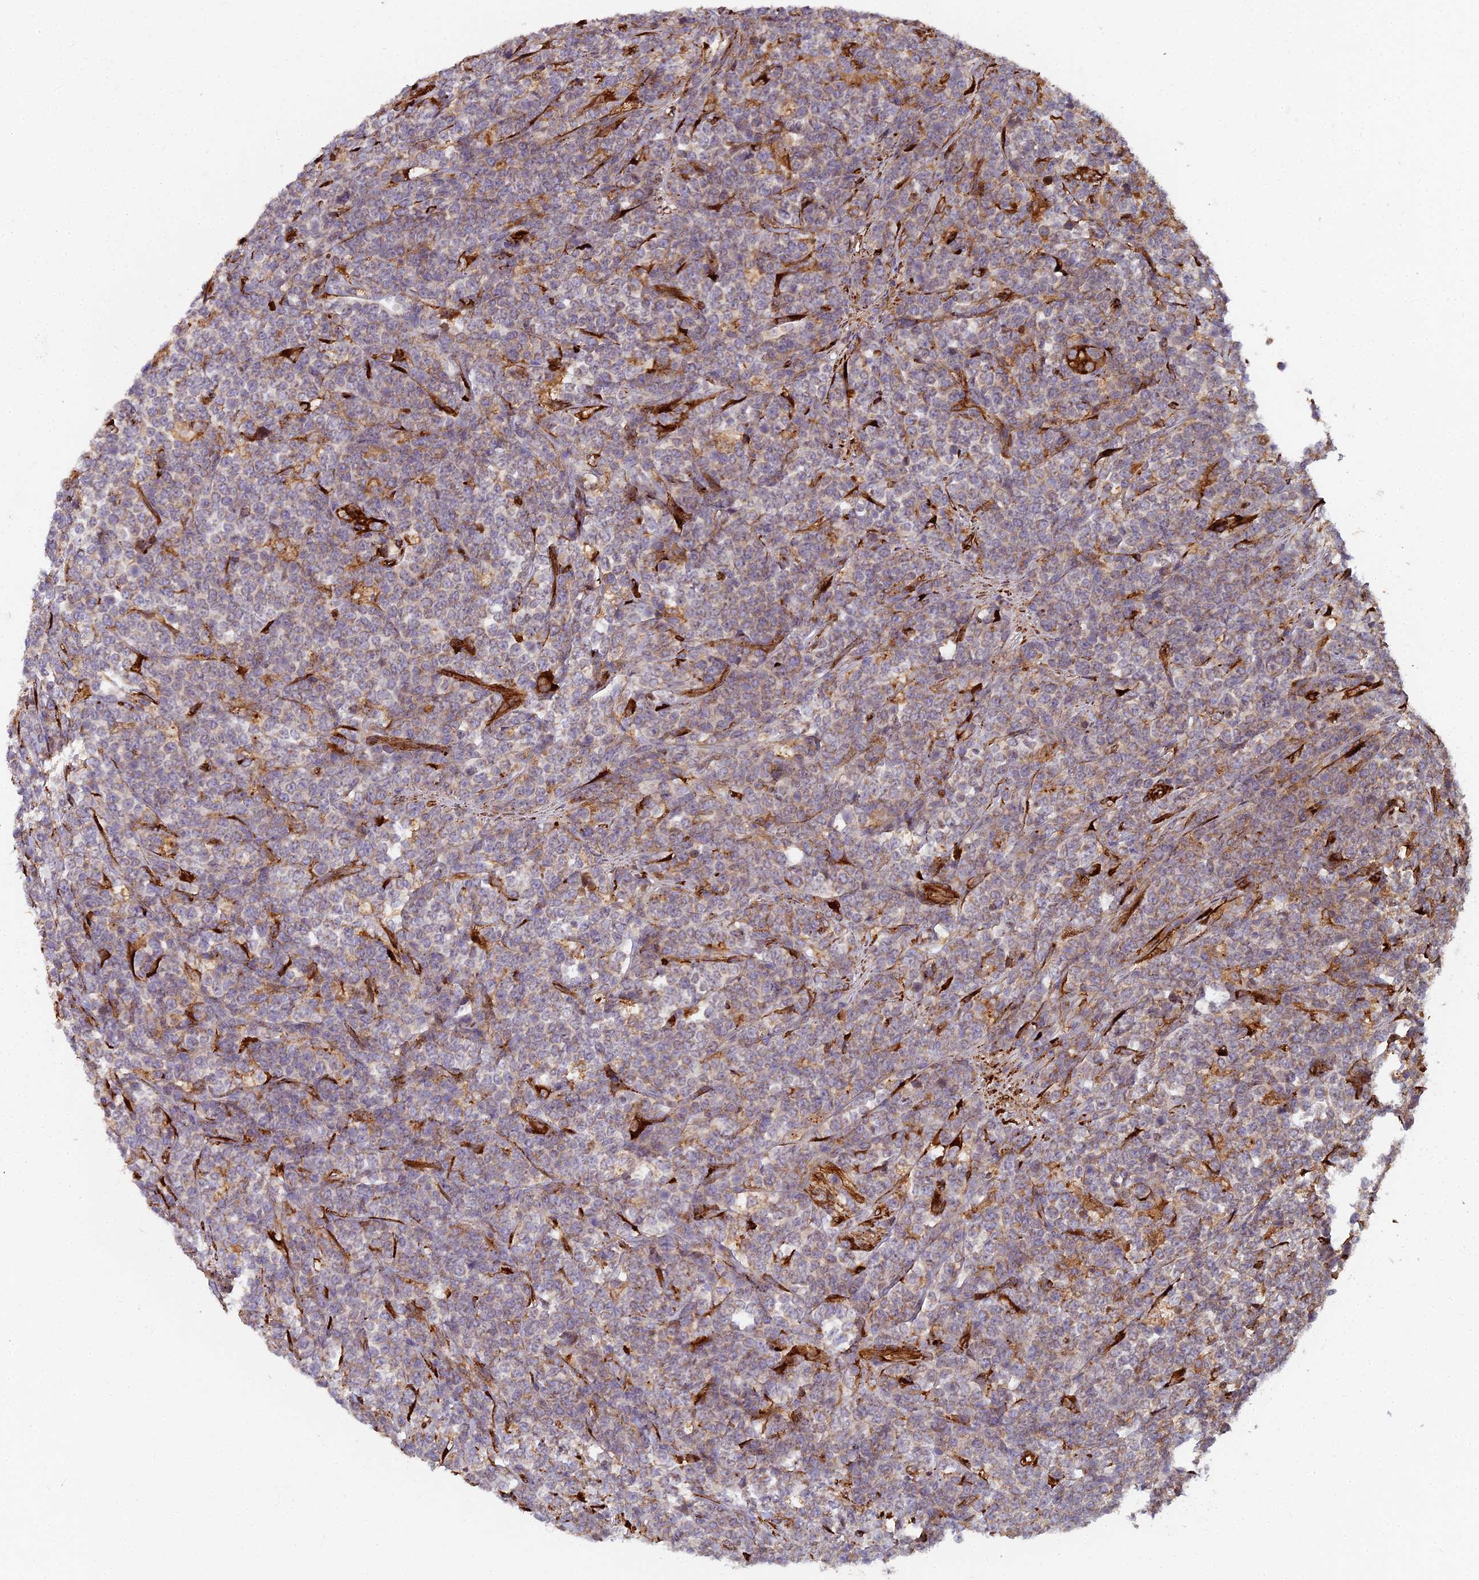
{"staining": {"intensity": "negative", "quantity": "none", "location": "none"}, "tissue": "lymphoma", "cell_type": "Tumor cells", "image_type": "cancer", "snomed": [{"axis": "morphology", "description": "Malignant lymphoma, non-Hodgkin's type, High grade"}, {"axis": "topography", "description": "Small intestine"}], "caption": "Photomicrograph shows no protein staining in tumor cells of lymphoma tissue. Nuclei are stained in blue.", "gene": "NDUFAF7", "patient": {"sex": "male", "age": 8}}